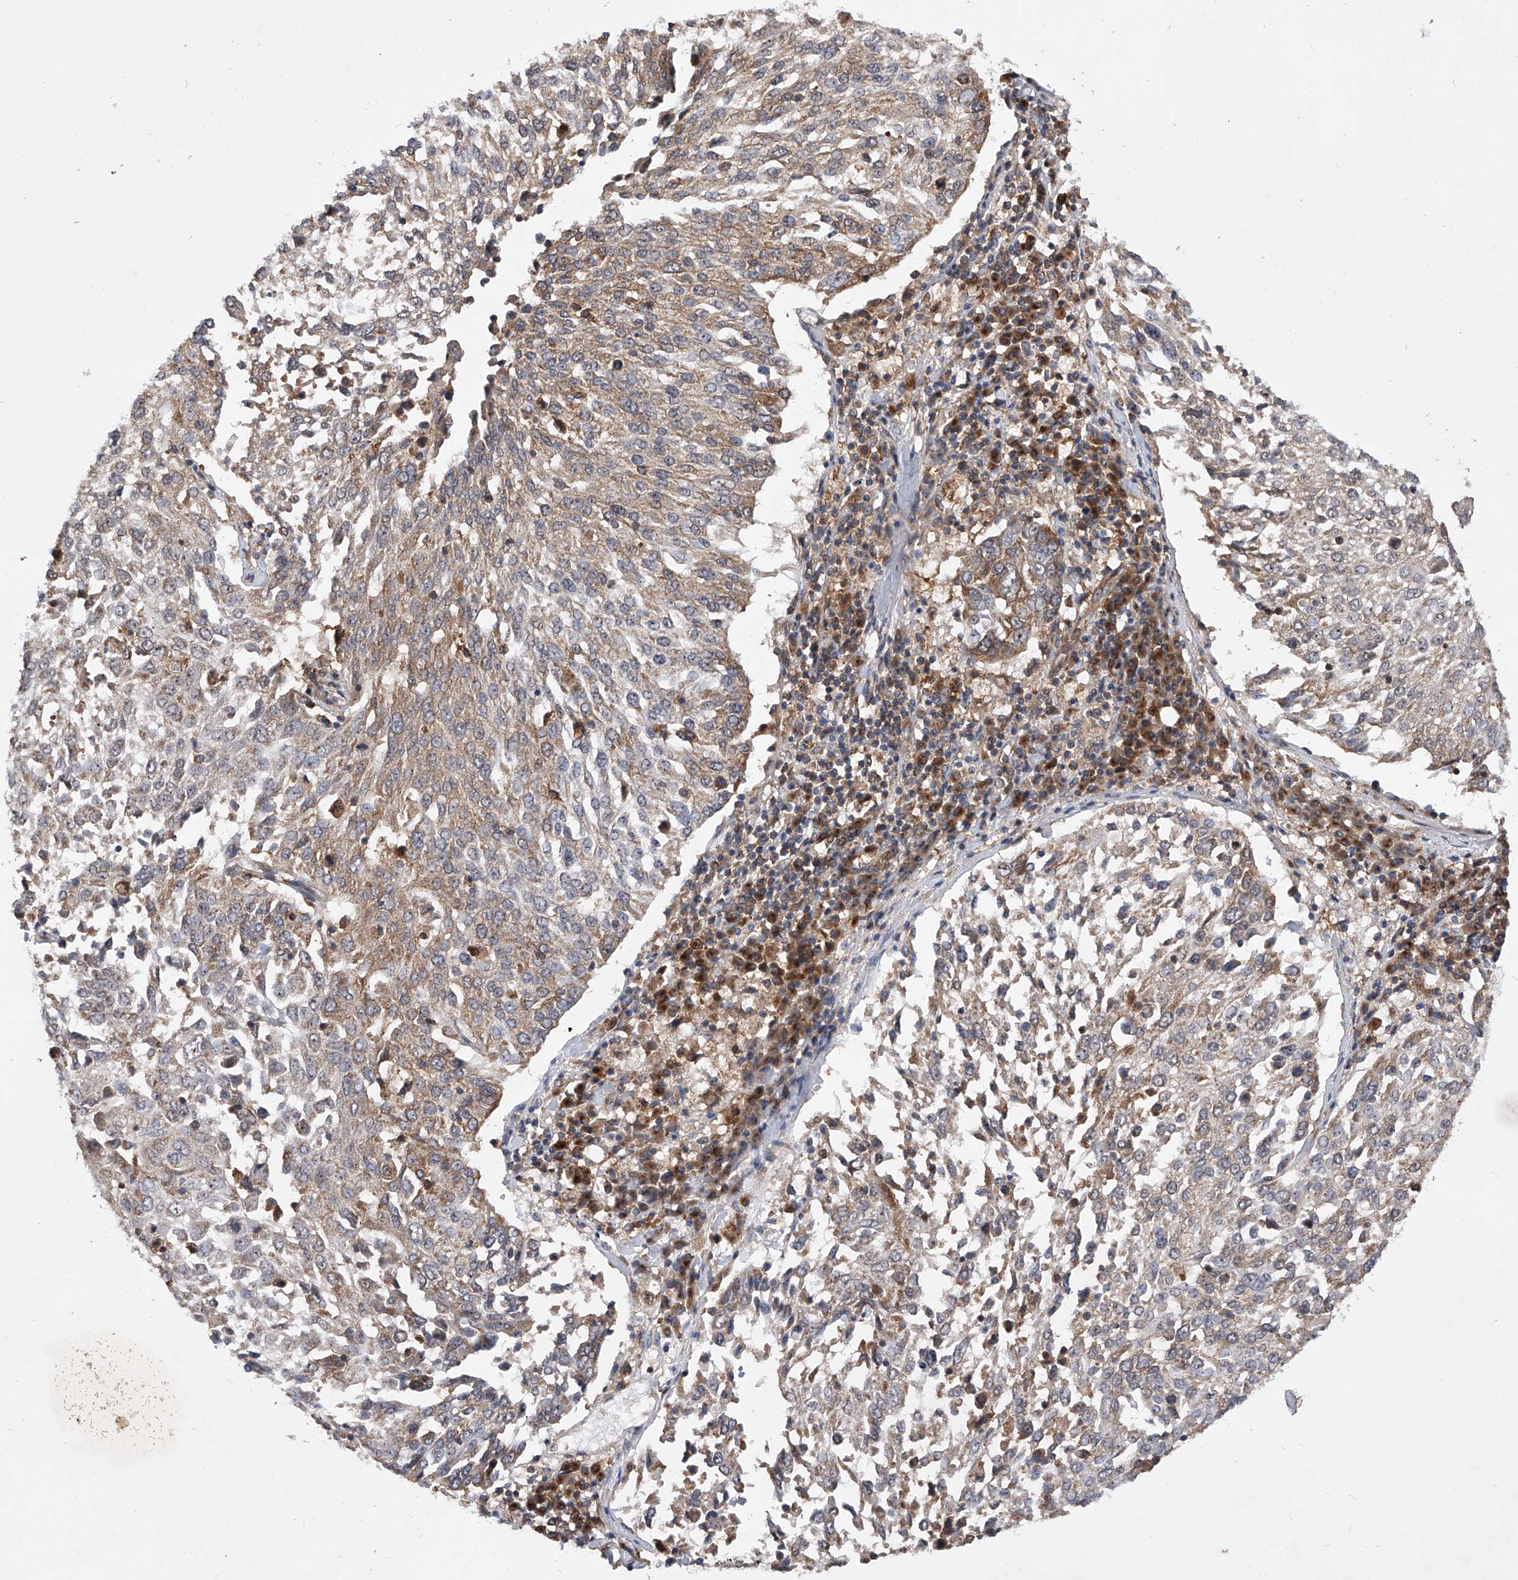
{"staining": {"intensity": "weak", "quantity": ">75%", "location": "cytoplasmic/membranous"}, "tissue": "lung cancer", "cell_type": "Tumor cells", "image_type": "cancer", "snomed": [{"axis": "morphology", "description": "Squamous cell carcinoma, NOS"}, {"axis": "topography", "description": "Lung"}], "caption": "The immunohistochemical stain shows weak cytoplasmic/membranous expression in tumor cells of lung squamous cell carcinoma tissue.", "gene": "CFAP410", "patient": {"sex": "male", "age": 65}}